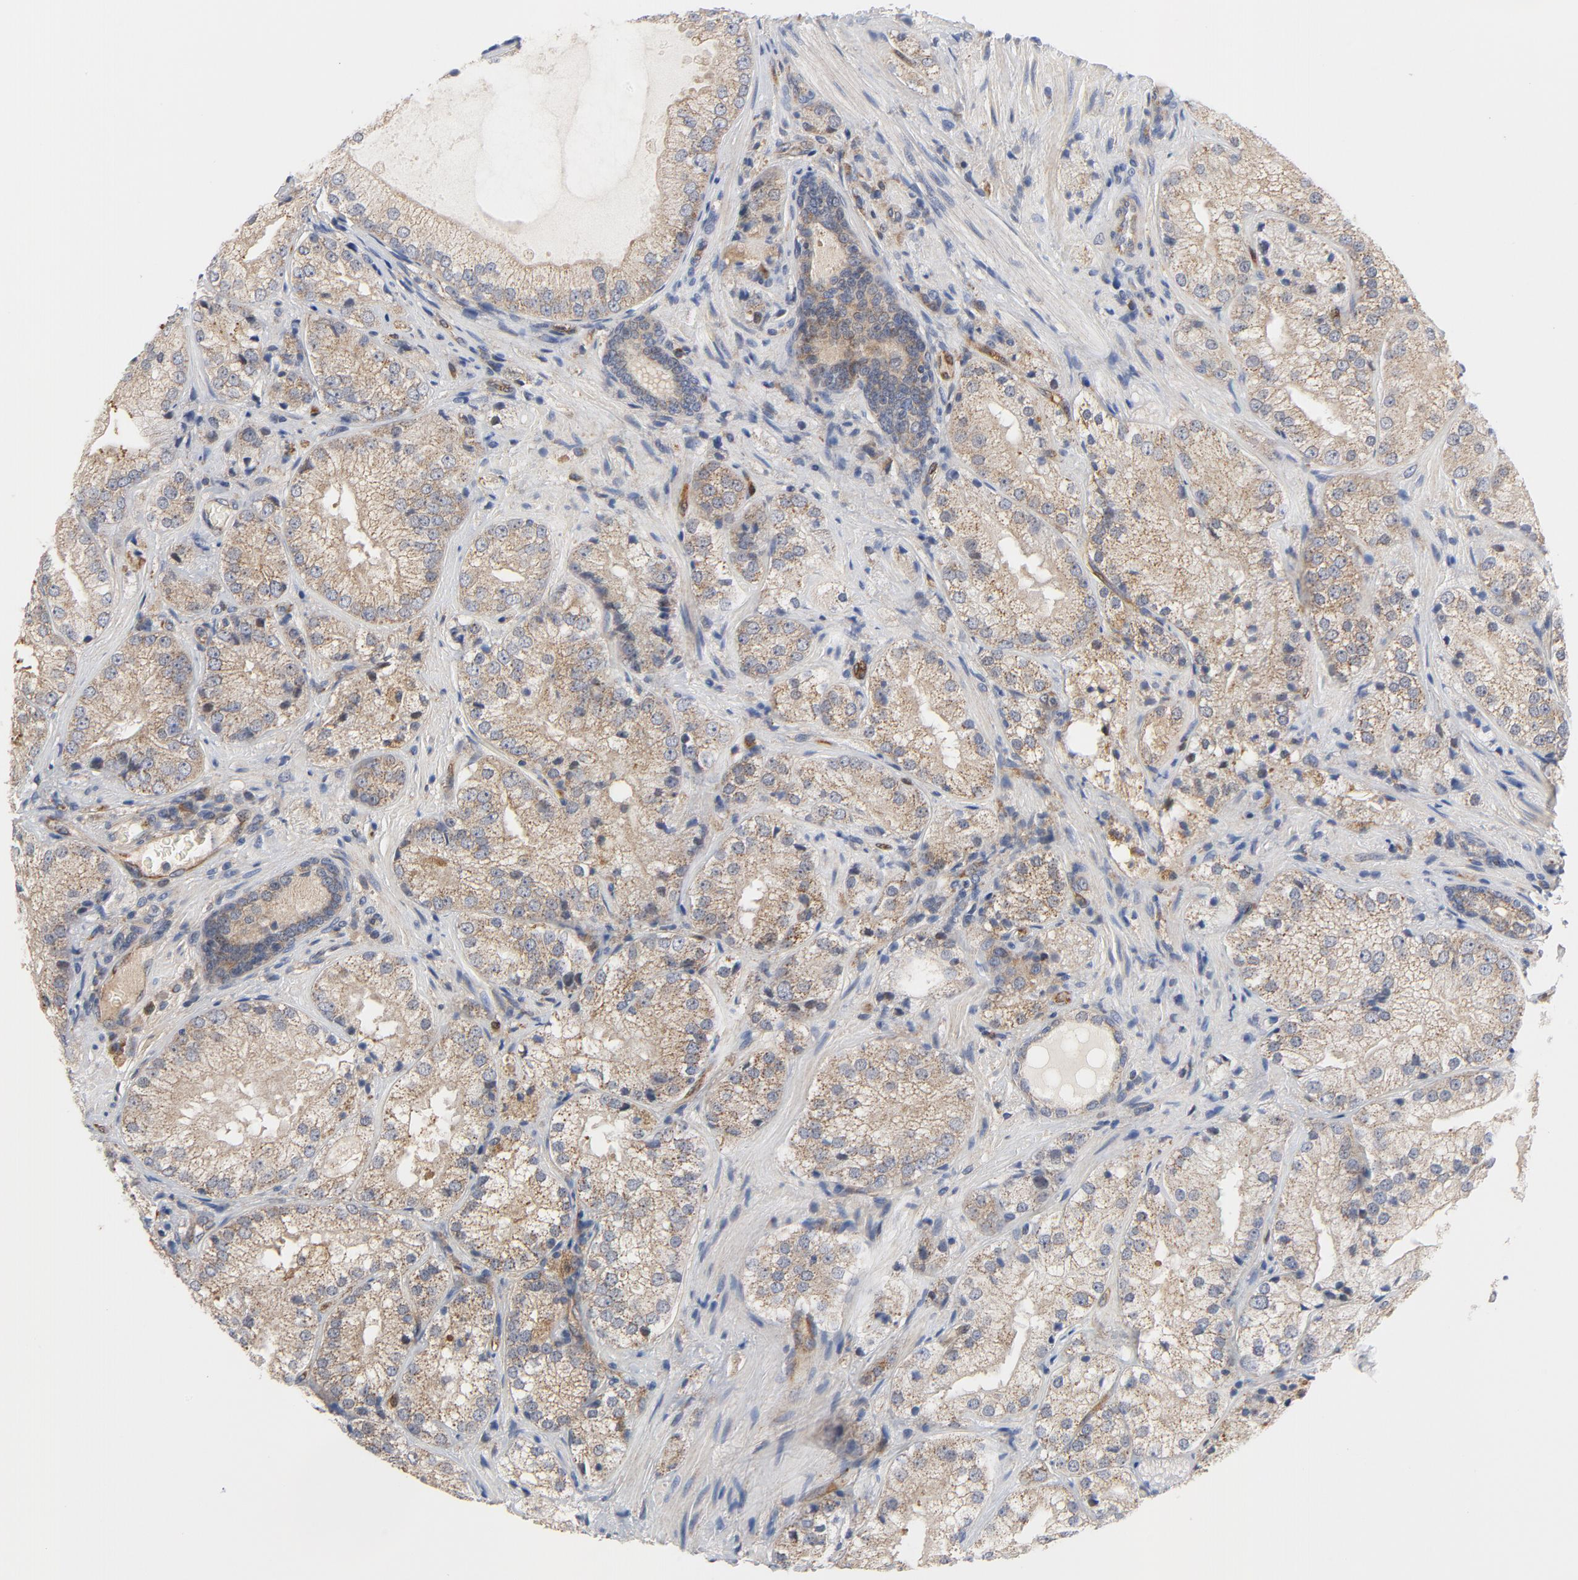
{"staining": {"intensity": "weak", "quantity": ">75%", "location": "cytoplasmic/membranous"}, "tissue": "prostate cancer", "cell_type": "Tumor cells", "image_type": "cancer", "snomed": [{"axis": "morphology", "description": "Adenocarcinoma, Low grade"}, {"axis": "topography", "description": "Prostate"}], "caption": "A micrograph of human adenocarcinoma (low-grade) (prostate) stained for a protein exhibits weak cytoplasmic/membranous brown staining in tumor cells. Using DAB (3,3'-diaminobenzidine) (brown) and hematoxylin (blue) stains, captured at high magnification using brightfield microscopy.", "gene": "RAPGEF4", "patient": {"sex": "male", "age": 60}}